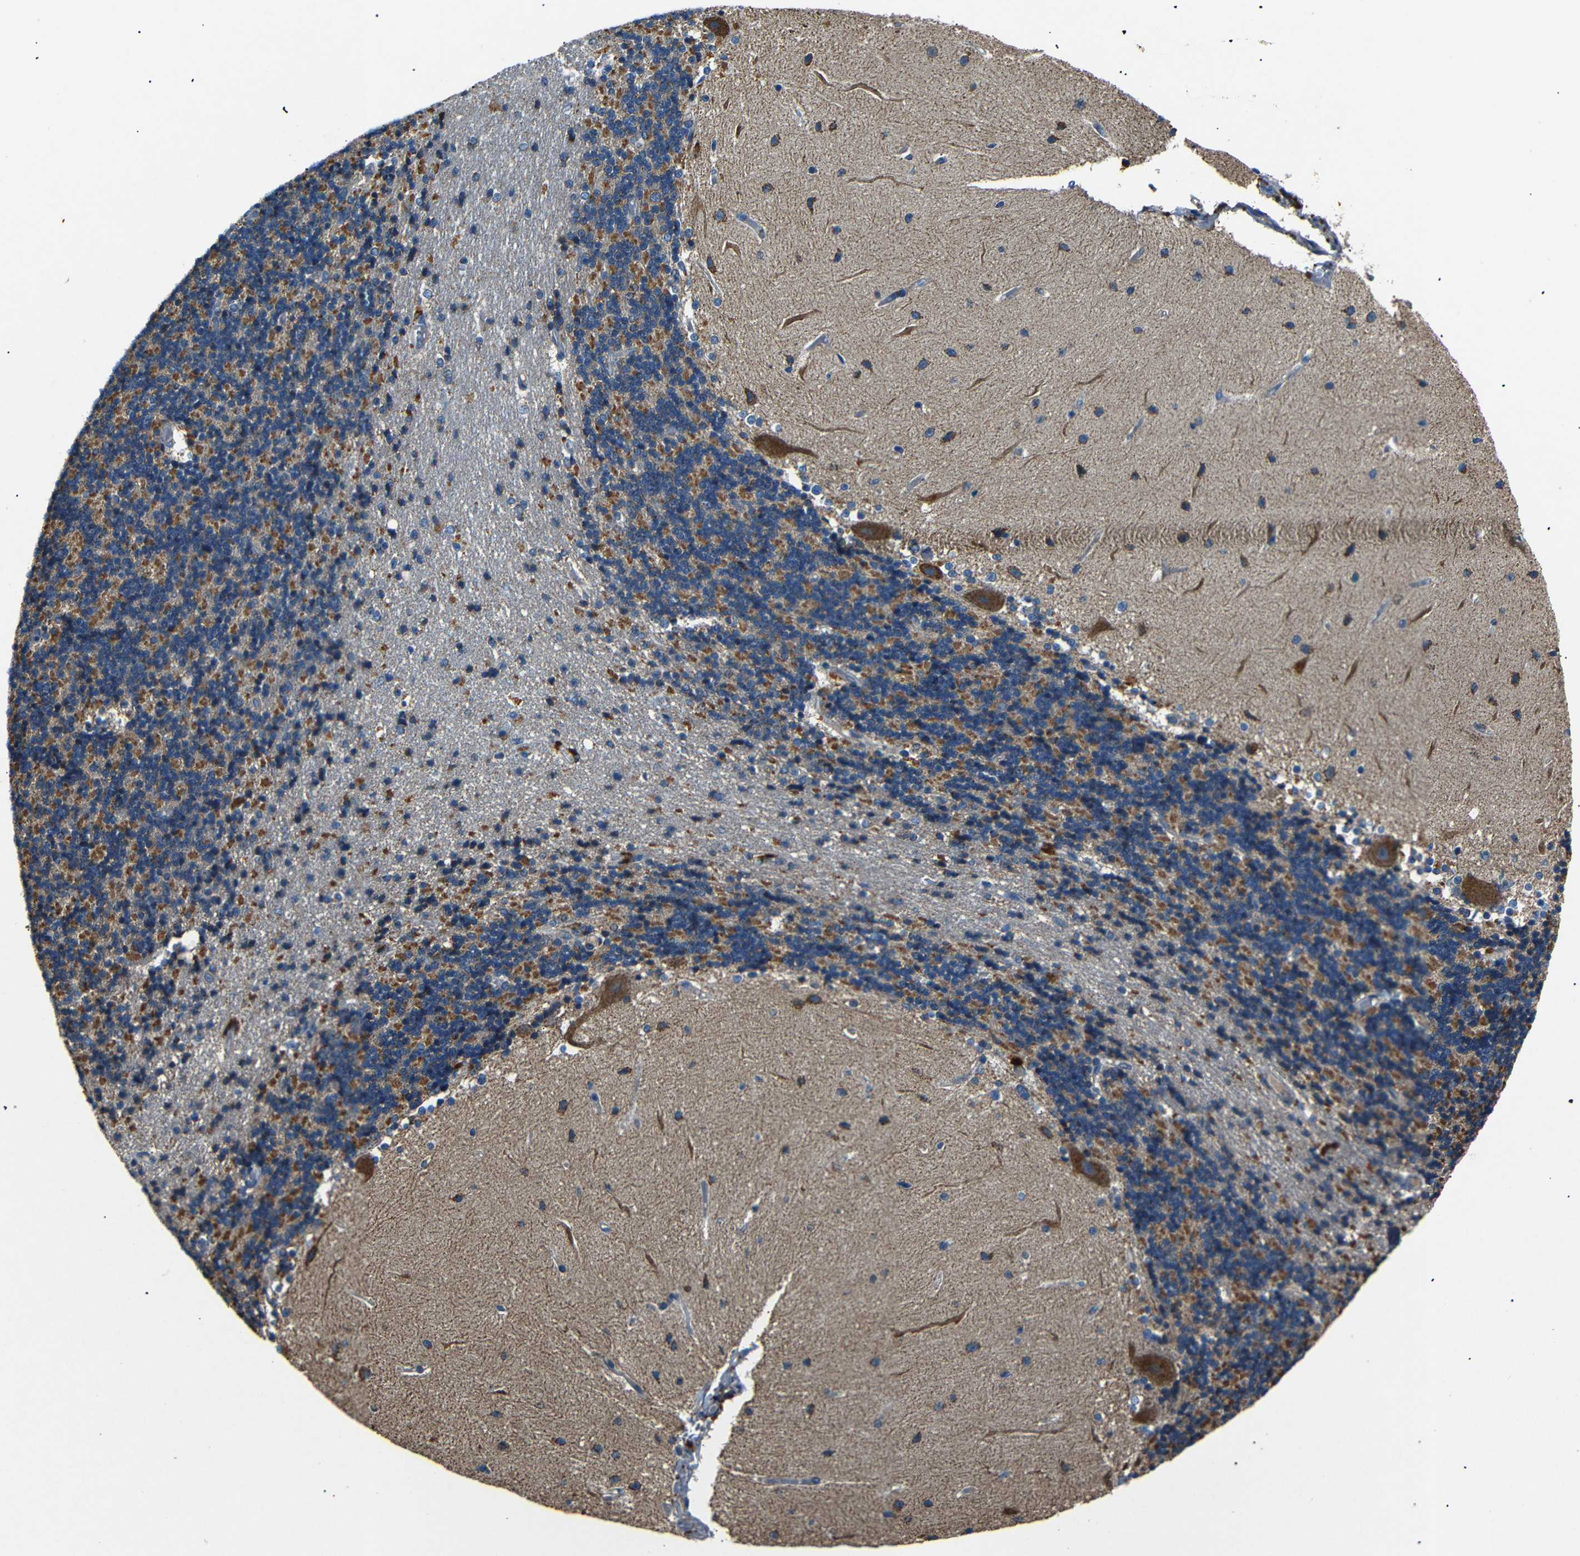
{"staining": {"intensity": "moderate", "quantity": "25%-75%", "location": "cytoplasmic/membranous"}, "tissue": "cerebellum", "cell_type": "Cells in granular layer", "image_type": "normal", "snomed": [{"axis": "morphology", "description": "Normal tissue, NOS"}, {"axis": "topography", "description": "Cerebellum"}], "caption": "An IHC image of benign tissue is shown. Protein staining in brown labels moderate cytoplasmic/membranous positivity in cerebellum within cells in granular layer. (DAB IHC with brightfield microscopy, high magnification).", "gene": "NETO2", "patient": {"sex": "female", "age": 54}}